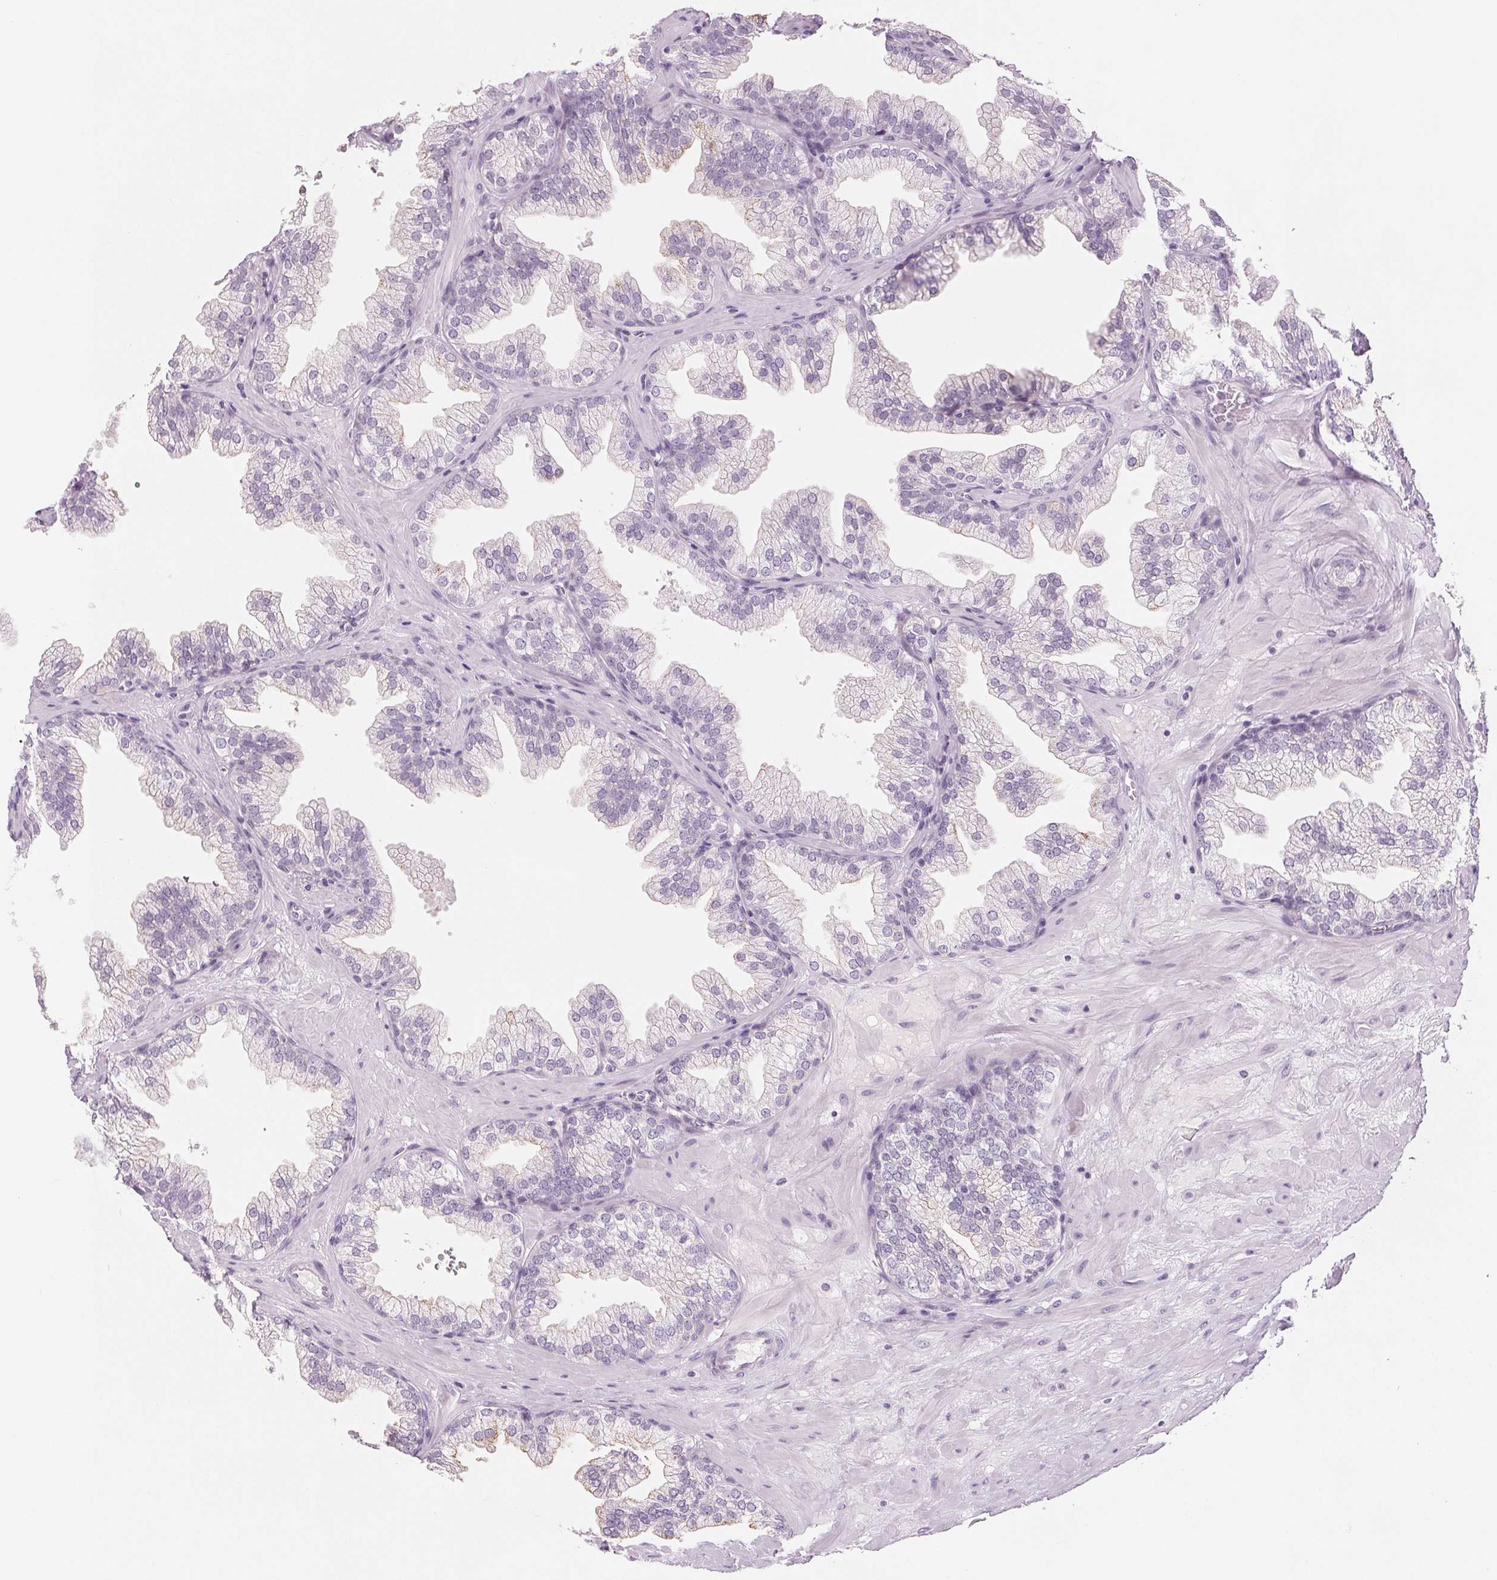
{"staining": {"intensity": "negative", "quantity": "none", "location": "none"}, "tissue": "prostate", "cell_type": "Glandular cells", "image_type": "normal", "snomed": [{"axis": "morphology", "description": "Normal tissue, NOS"}, {"axis": "topography", "description": "Prostate"}], "caption": "Immunohistochemistry (IHC) image of normal prostate: prostate stained with DAB reveals no significant protein staining in glandular cells.", "gene": "EHHADH", "patient": {"sex": "male", "age": 37}}